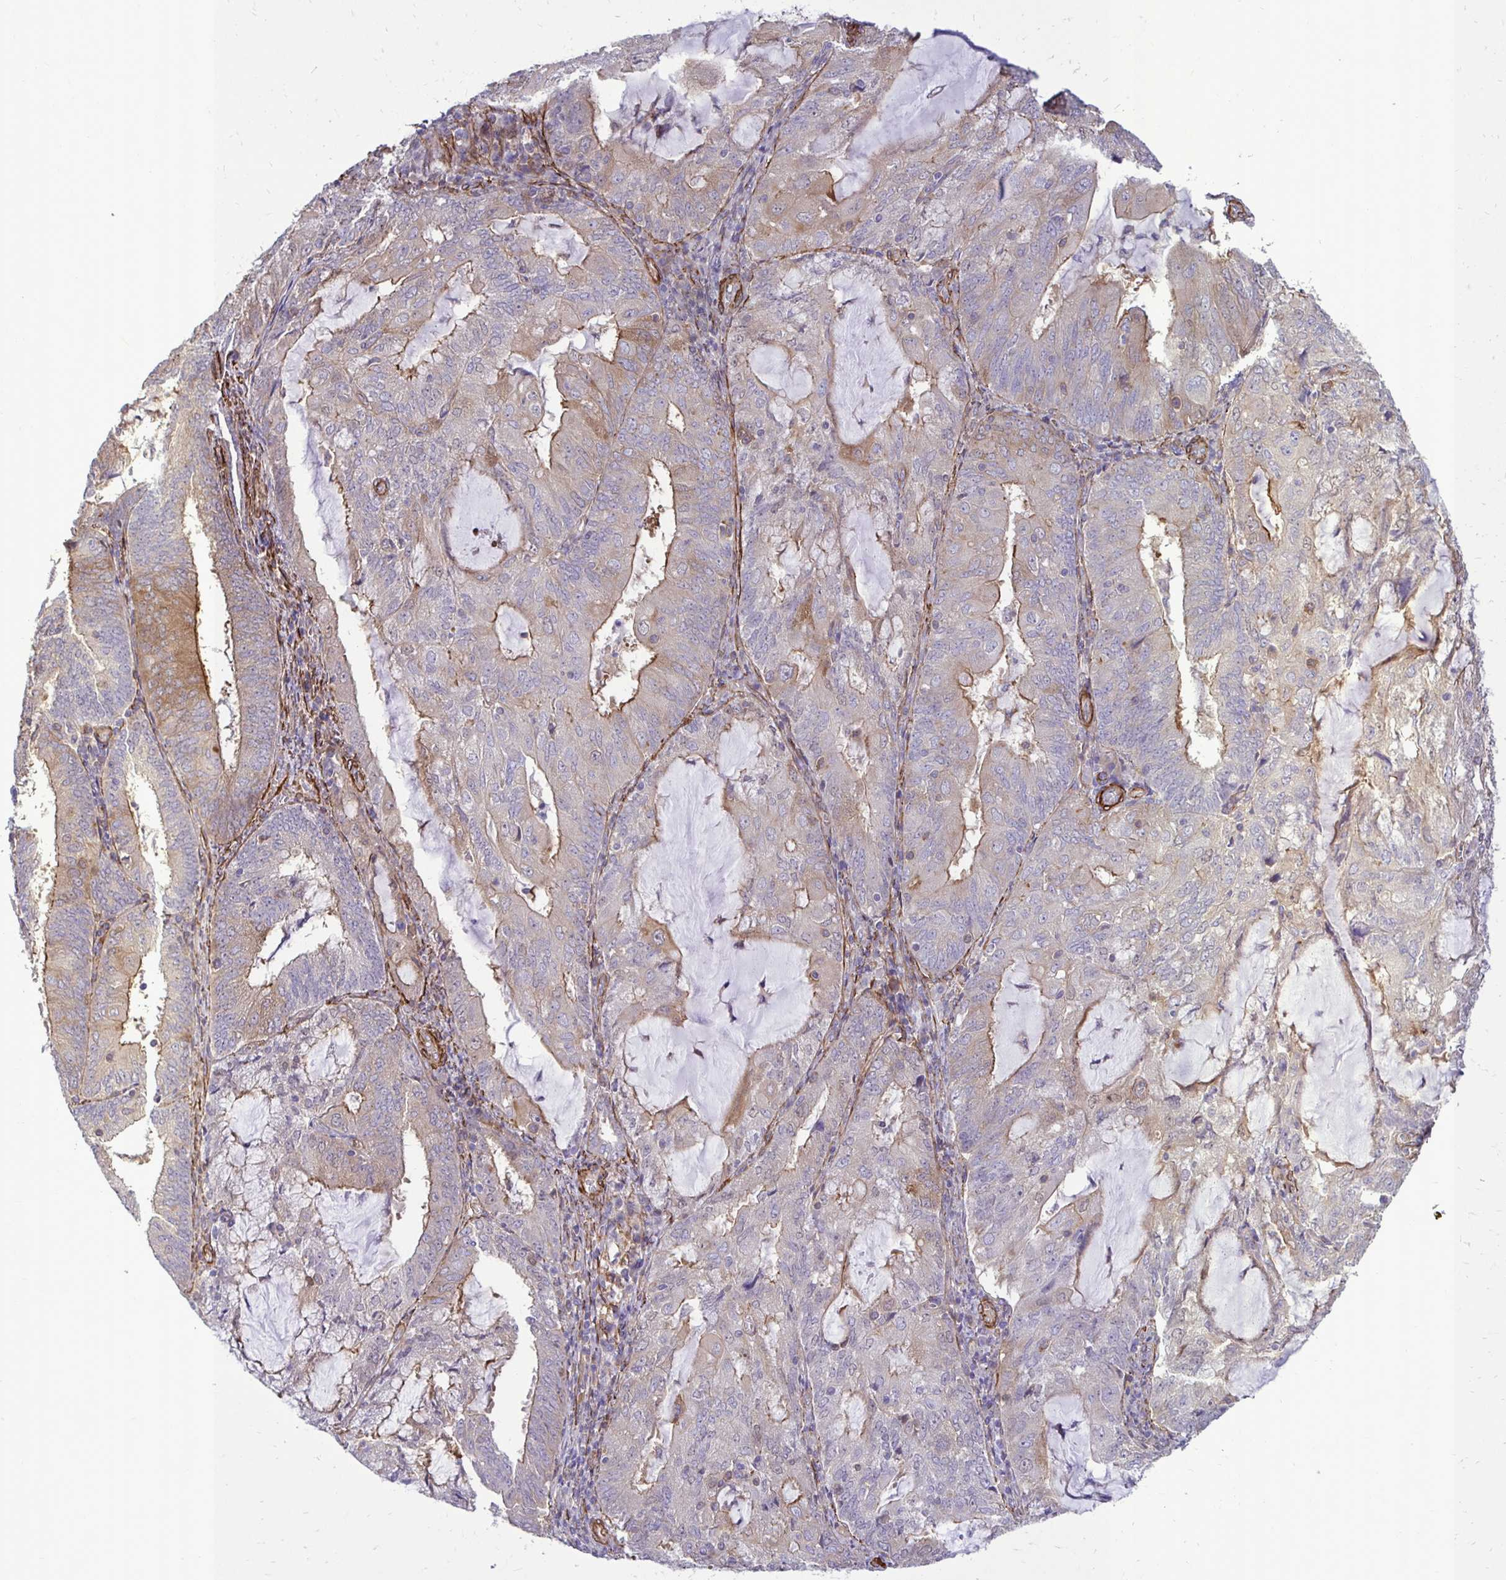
{"staining": {"intensity": "moderate", "quantity": "25%-75%", "location": "cytoplasmic/membranous"}, "tissue": "endometrial cancer", "cell_type": "Tumor cells", "image_type": "cancer", "snomed": [{"axis": "morphology", "description": "Adenocarcinoma, NOS"}, {"axis": "topography", "description": "Endometrium"}], "caption": "Protein staining by IHC shows moderate cytoplasmic/membranous expression in about 25%-75% of tumor cells in adenocarcinoma (endometrial). (DAB IHC, brown staining for protein, blue staining for nuclei).", "gene": "CTPS1", "patient": {"sex": "female", "age": 81}}